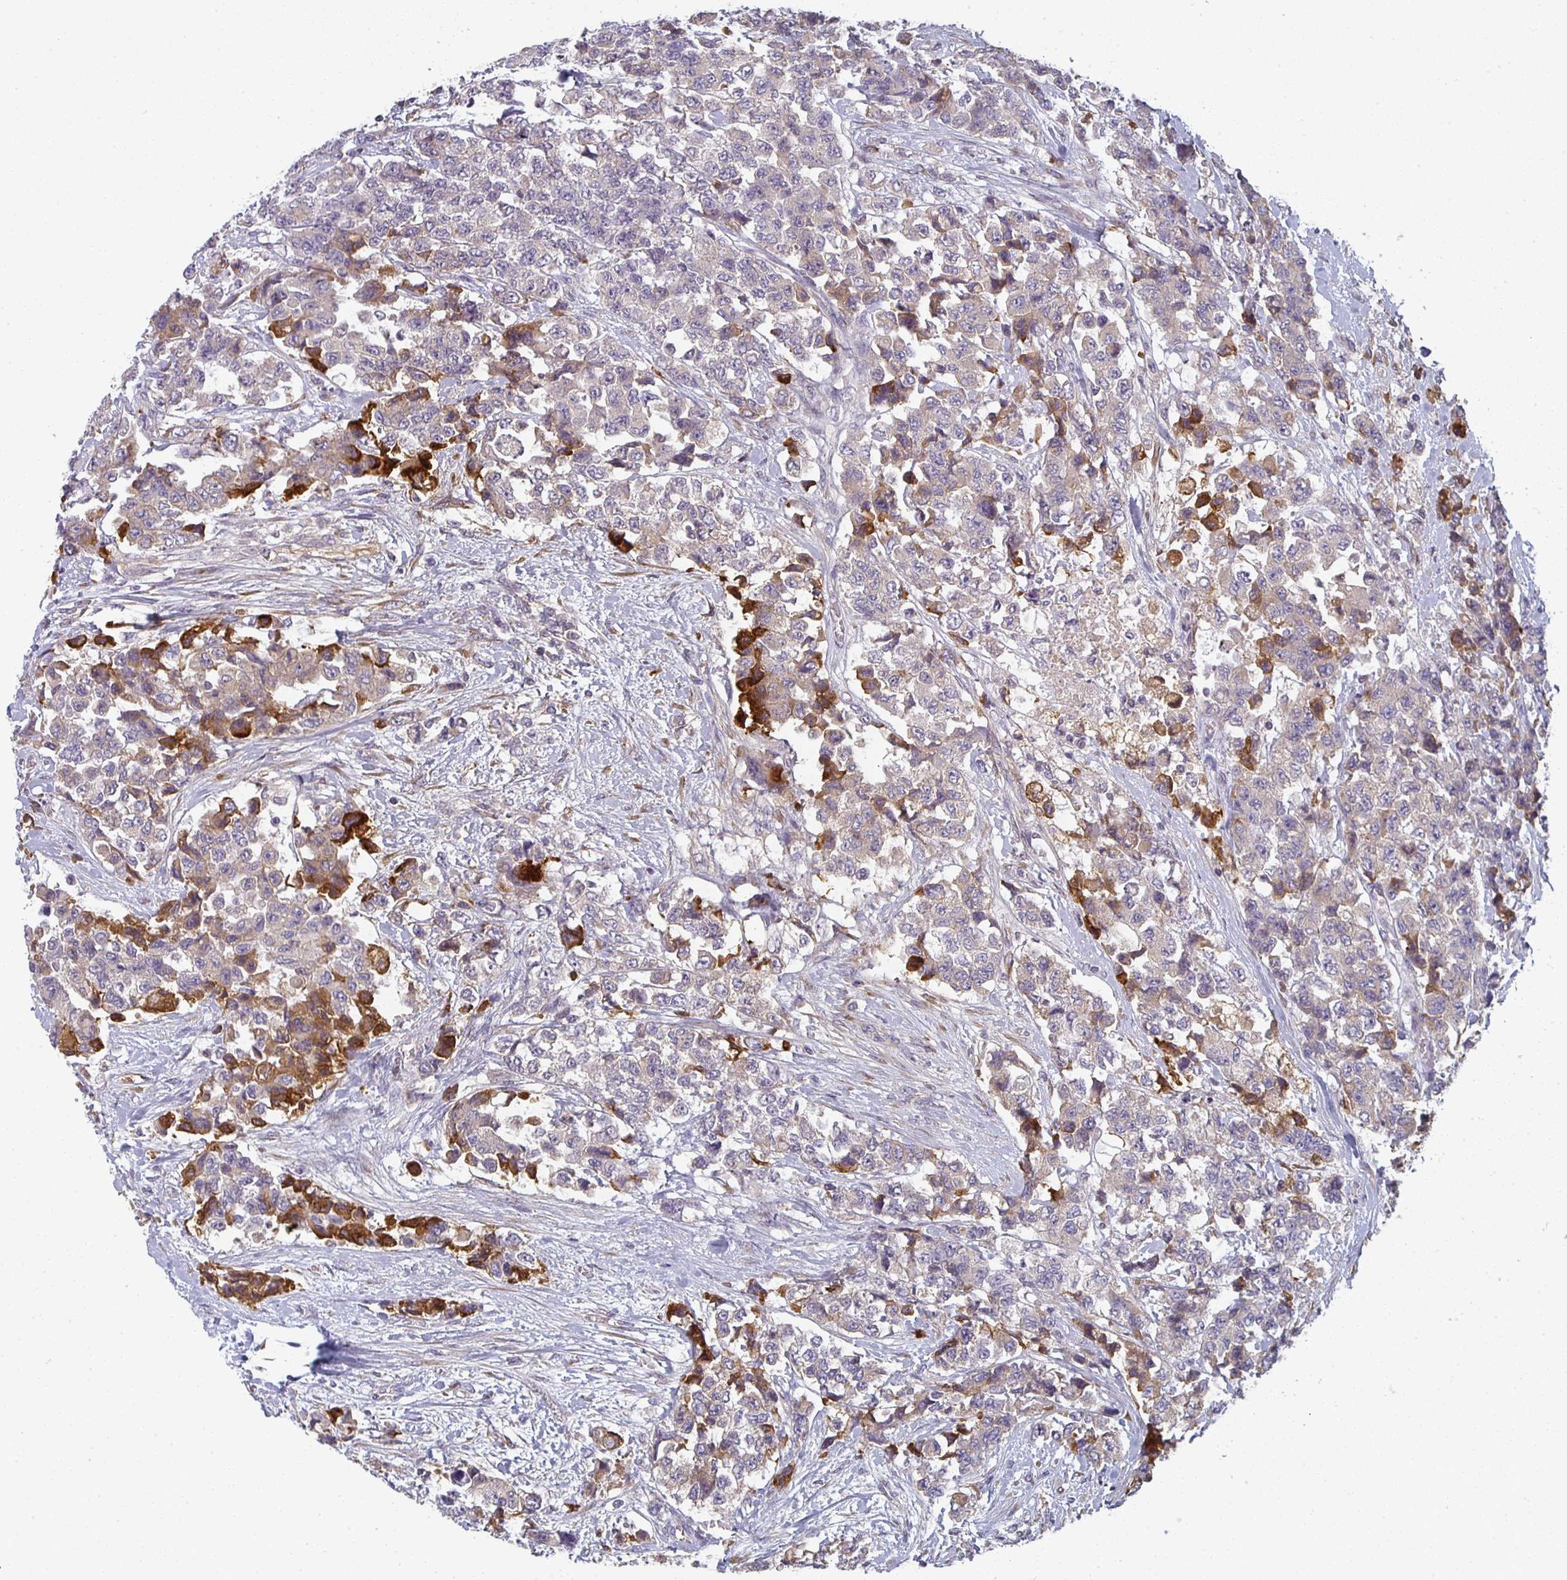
{"staining": {"intensity": "moderate", "quantity": "<25%", "location": "cytoplasmic/membranous"}, "tissue": "urothelial cancer", "cell_type": "Tumor cells", "image_type": "cancer", "snomed": [{"axis": "morphology", "description": "Urothelial carcinoma, High grade"}, {"axis": "topography", "description": "Urinary bladder"}], "caption": "IHC (DAB) staining of human high-grade urothelial carcinoma exhibits moderate cytoplasmic/membranous protein positivity in about <25% of tumor cells.", "gene": "CTHRC1", "patient": {"sex": "female", "age": 78}}